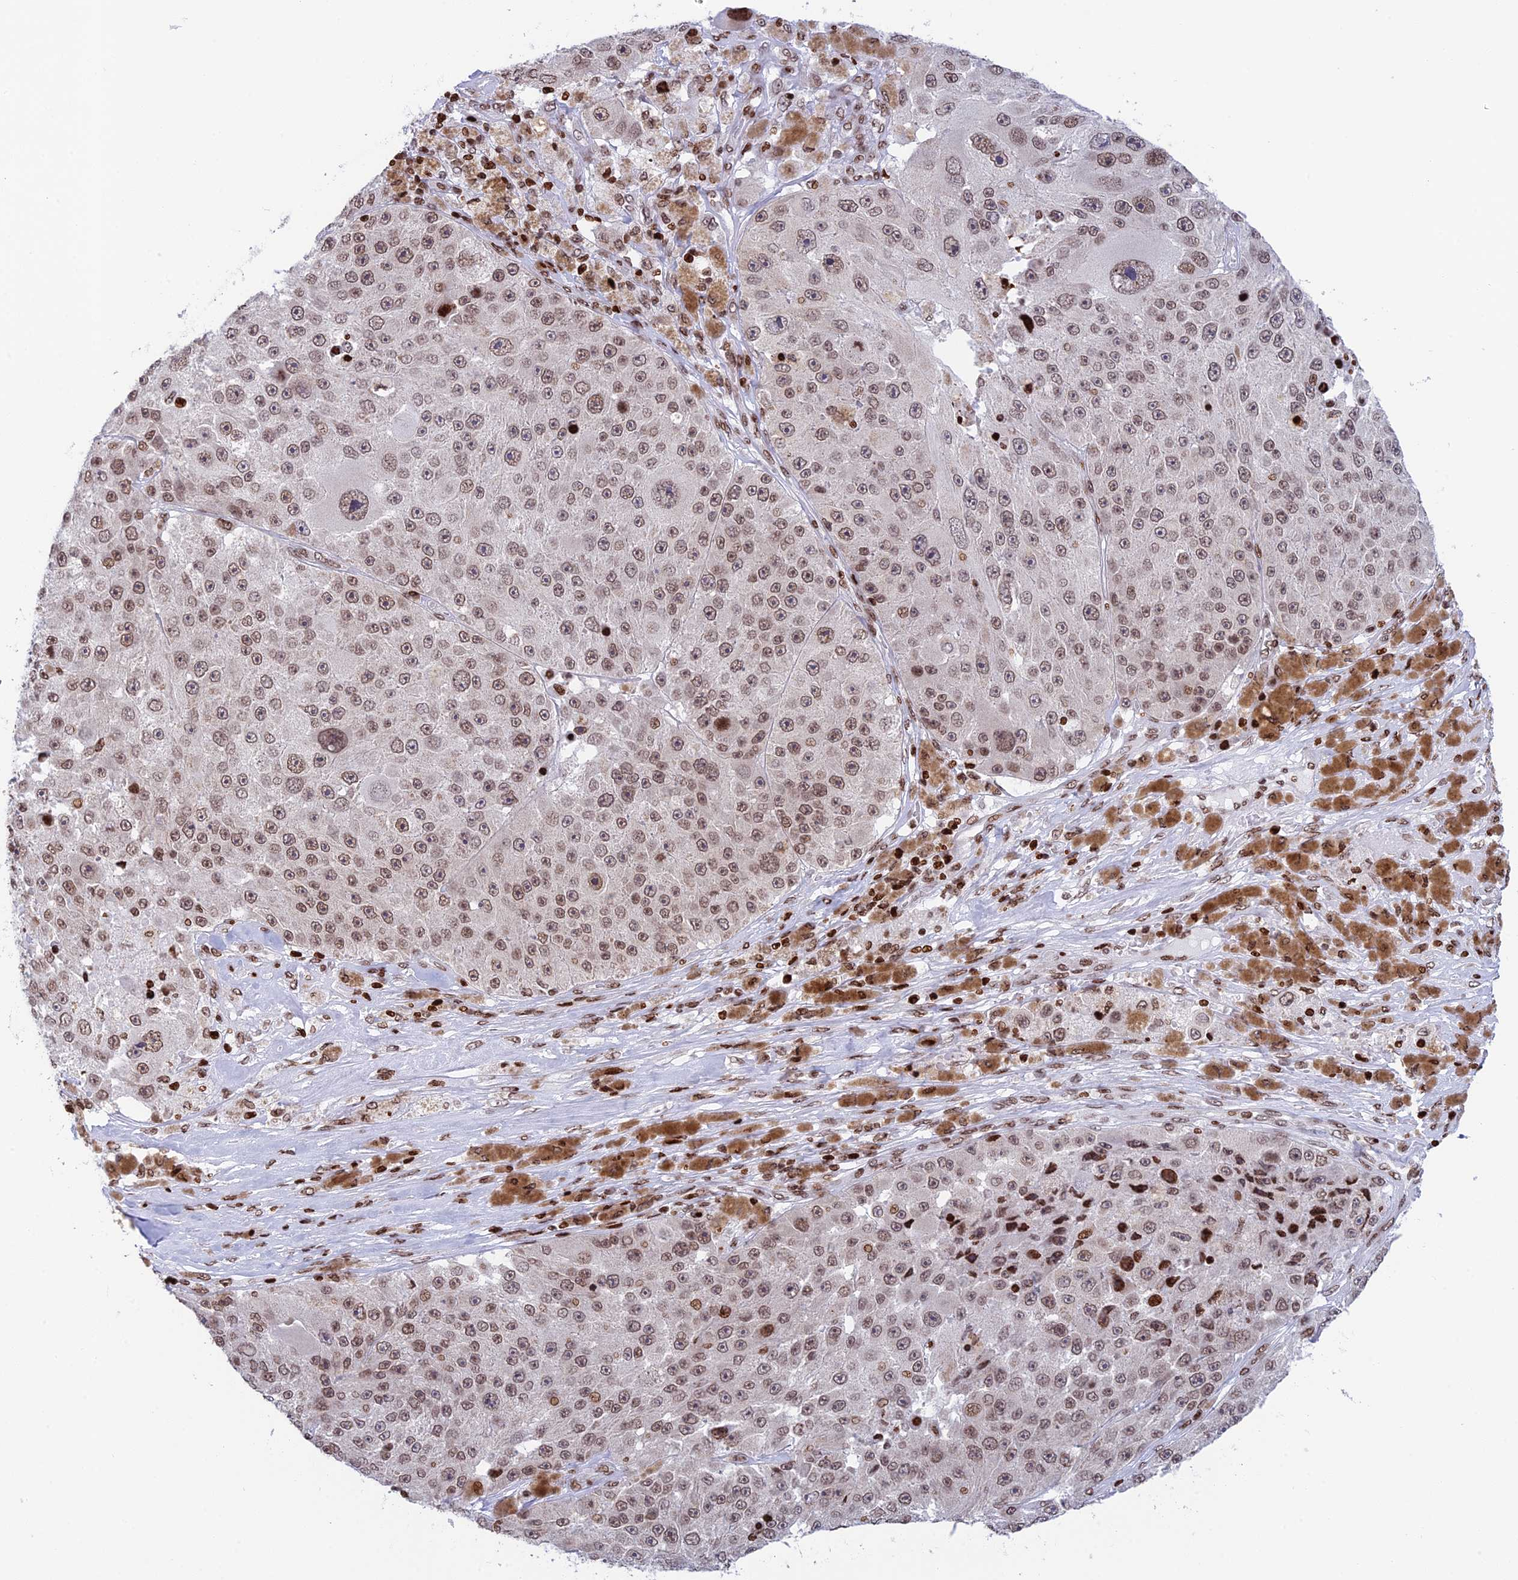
{"staining": {"intensity": "moderate", "quantity": ">75%", "location": "nuclear"}, "tissue": "melanoma", "cell_type": "Tumor cells", "image_type": "cancer", "snomed": [{"axis": "morphology", "description": "Malignant melanoma, Metastatic site"}, {"axis": "topography", "description": "Lymph node"}], "caption": "Human malignant melanoma (metastatic site) stained with a brown dye displays moderate nuclear positive expression in about >75% of tumor cells.", "gene": "RPAP1", "patient": {"sex": "male", "age": 62}}